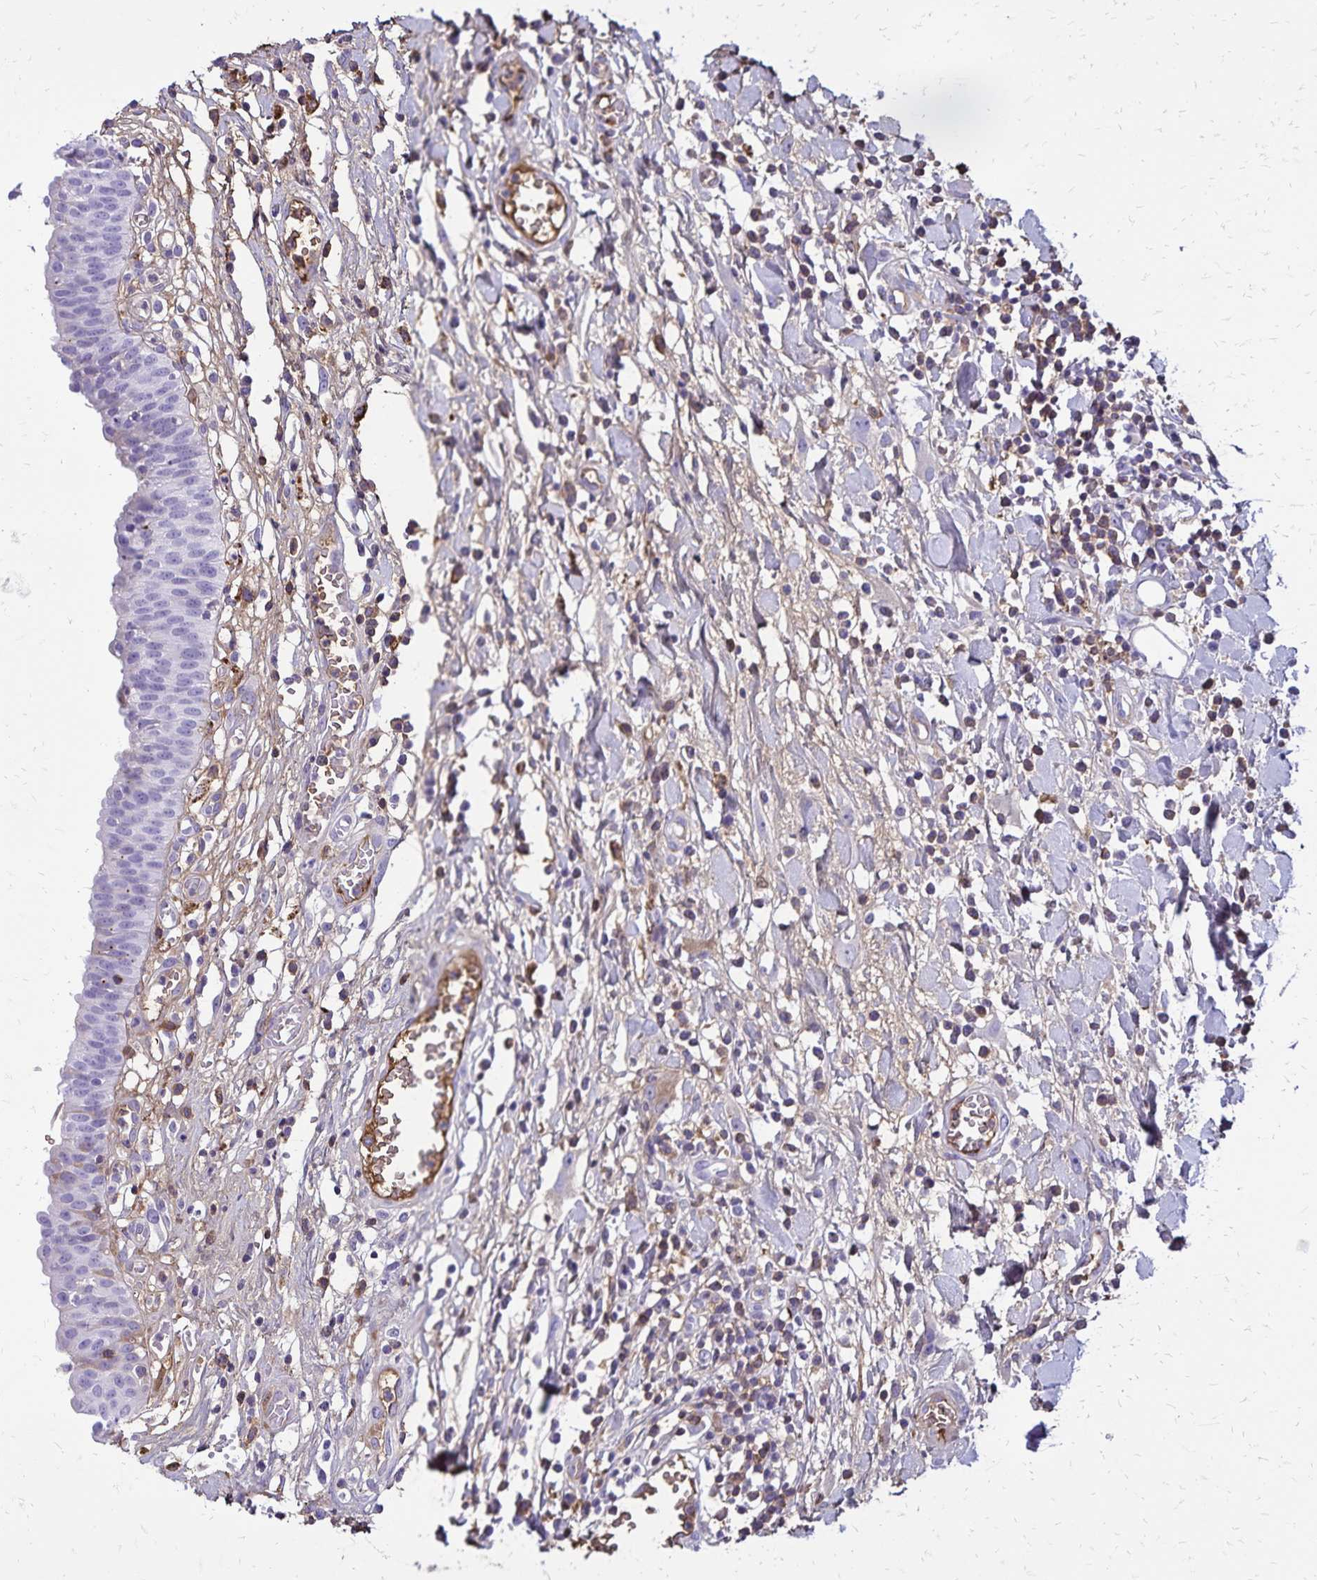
{"staining": {"intensity": "negative", "quantity": "none", "location": "none"}, "tissue": "urinary bladder", "cell_type": "Urothelial cells", "image_type": "normal", "snomed": [{"axis": "morphology", "description": "Normal tissue, NOS"}, {"axis": "topography", "description": "Urinary bladder"}], "caption": "Micrograph shows no protein positivity in urothelial cells of benign urinary bladder. (Stains: DAB (3,3'-diaminobenzidine) immunohistochemistry with hematoxylin counter stain, Microscopy: brightfield microscopy at high magnification).", "gene": "CD27", "patient": {"sex": "male", "age": 64}}